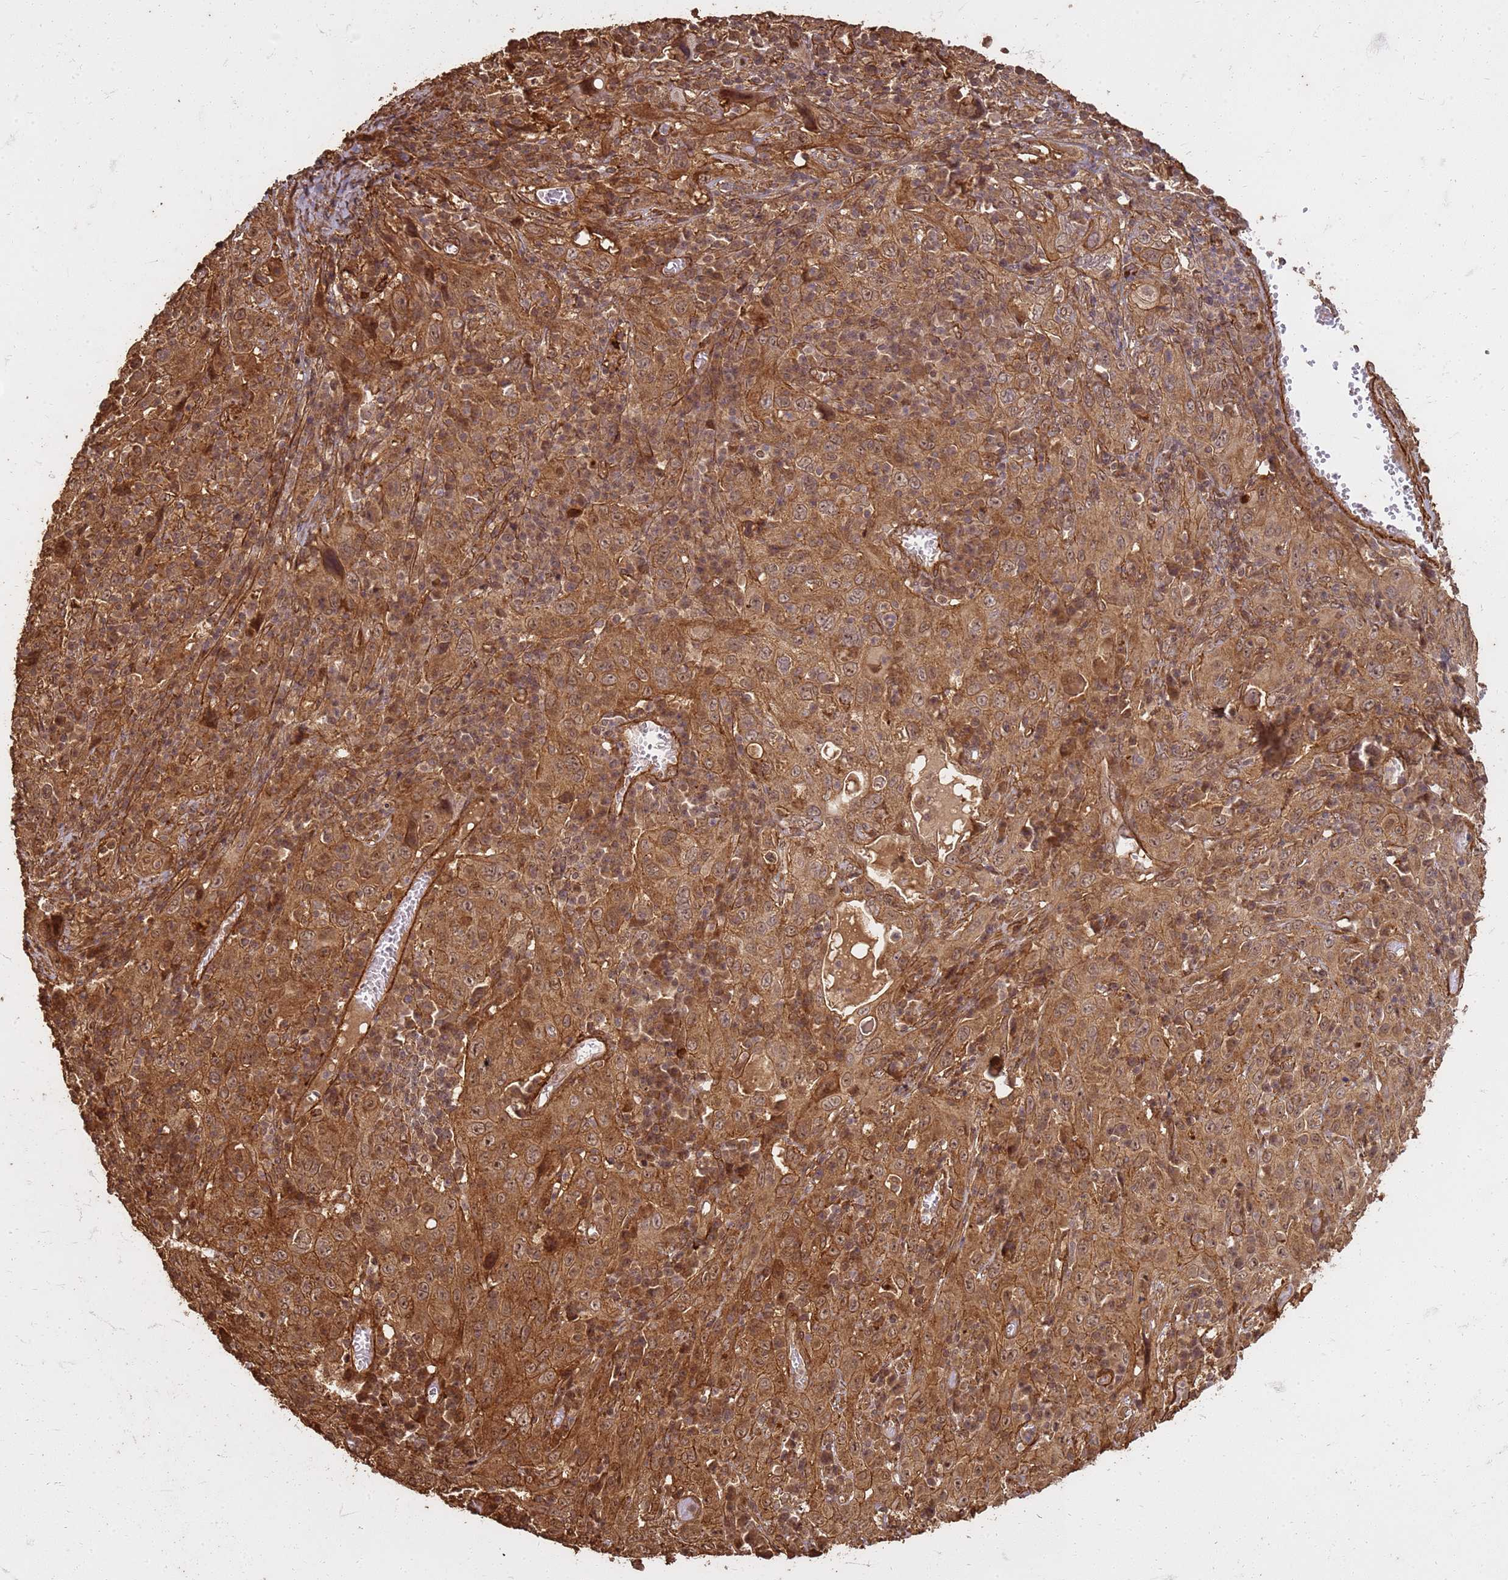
{"staining": {"intensity": "moderate", "quantity": ">75%", "location": "cytoplasmic/membranous"}, "tissue": "cervical cancer", "cell_type": "Tumor cells", "image_type": "cancer", "snomed": [{"axis": "morphology", "description": "Squamous cell carcinoma, NOS"}, {"axis": "topography", "description": "Cervix"}], "caption": "Protein analysis of squamous cell carcinoma (cervical) tissue displays moderate cytoplasmic/membranous expression in about >75% of tumor cells.", "gene": "KIF26A", "patient": {"sex": "female", "age": 46}}